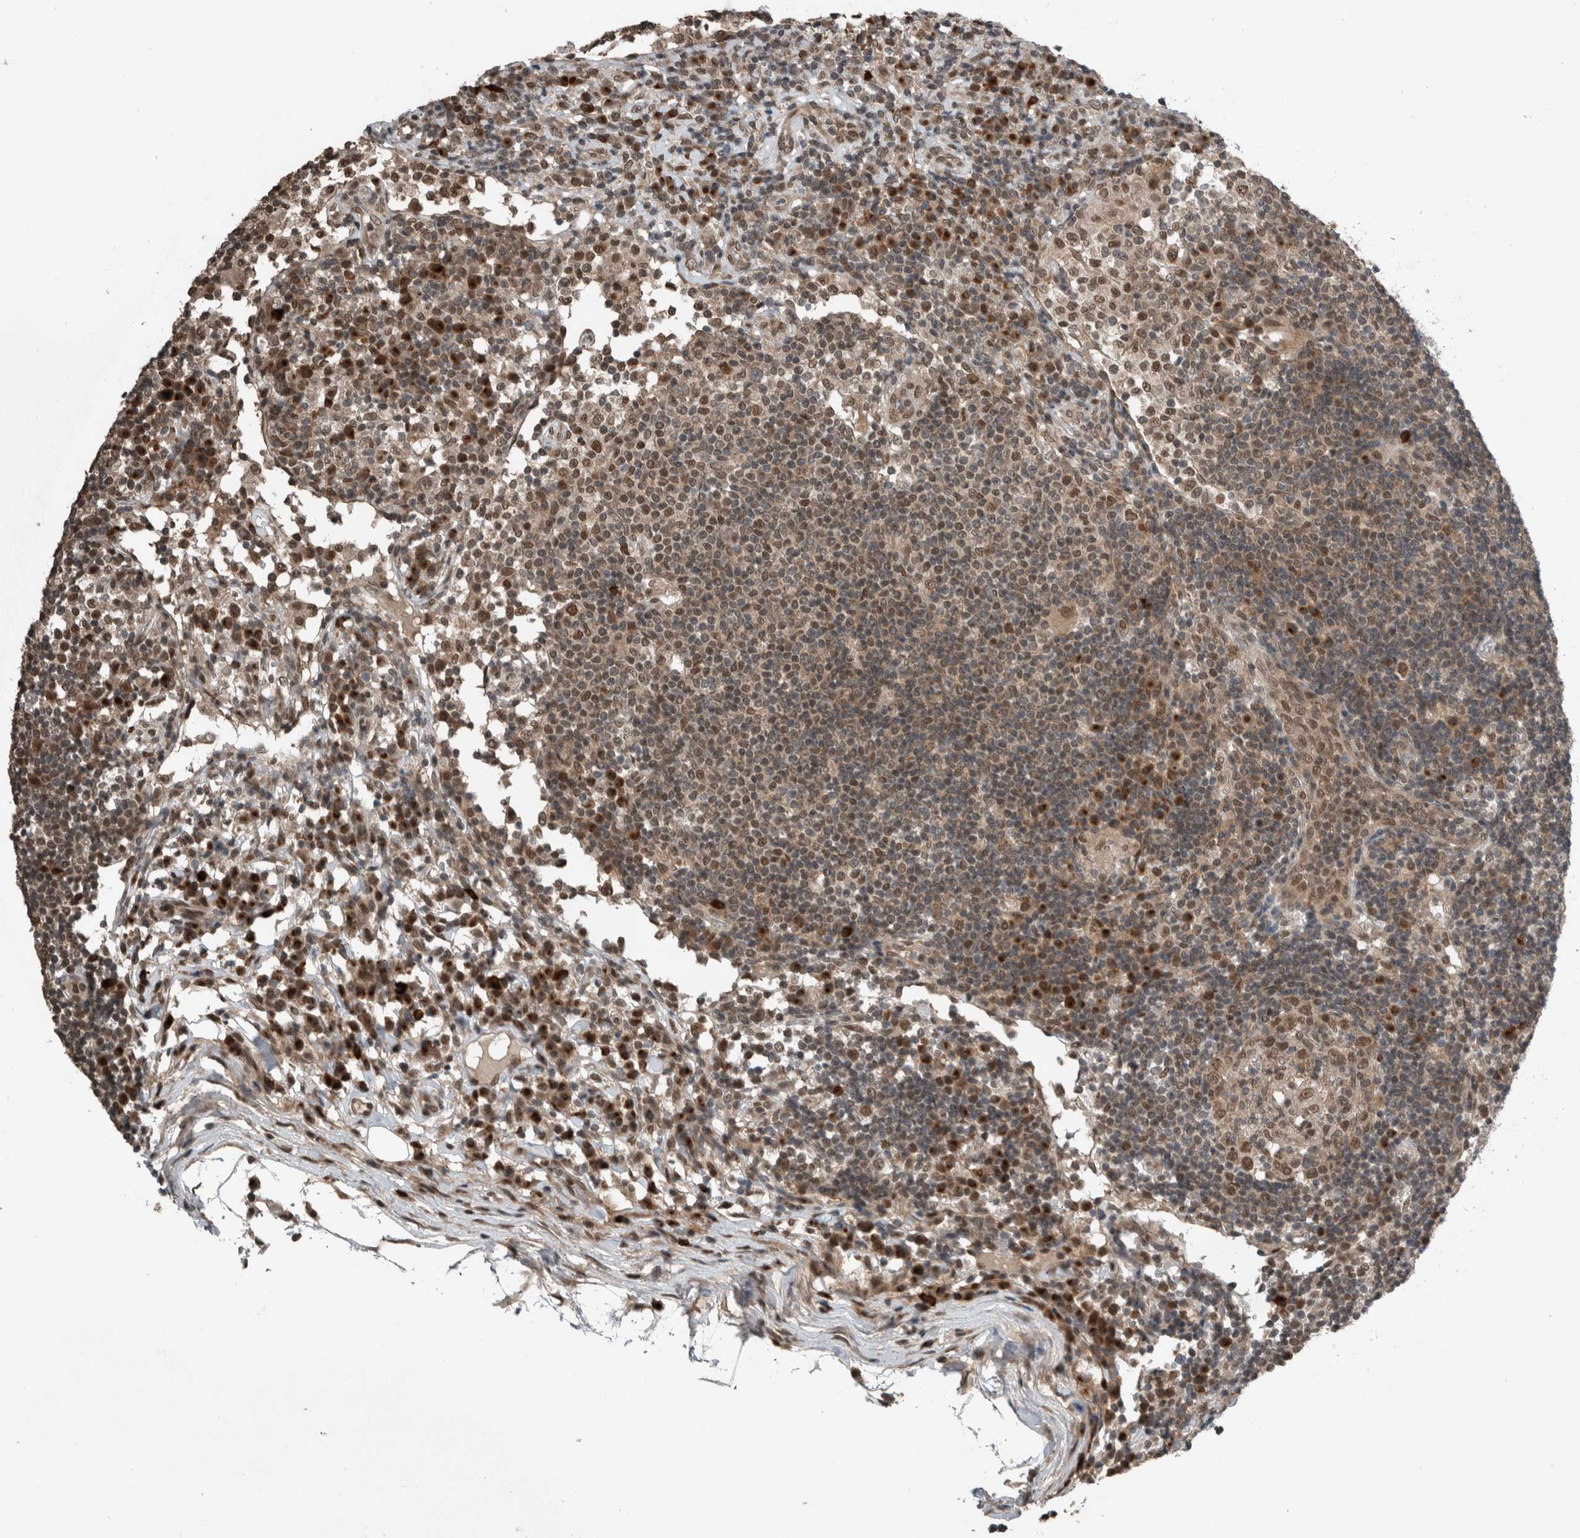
{"staining": {"intensity": "moderate", "quantity": ">75%", "location": "cytoplasmic/membranous,nuclear"}, "tissue": "lymph node", "cell_type": "Germinal center cells", "image_type": "normal", "snomed": [{"axis": "morphology", "description": "Normal tissue, NOS"}, {"axis": "topography", "description": "Lymph node"}], "caption": "Immunohistochemistry image of unremarkable lymph node stained for a protein (brown), which shows medium levels of moderate cytoplasmic/membranous,nuclear expression in approximately >75% of germinal center cells.", "gene": "SPAG7", "patient": {"sex": "female", "age": 53}}